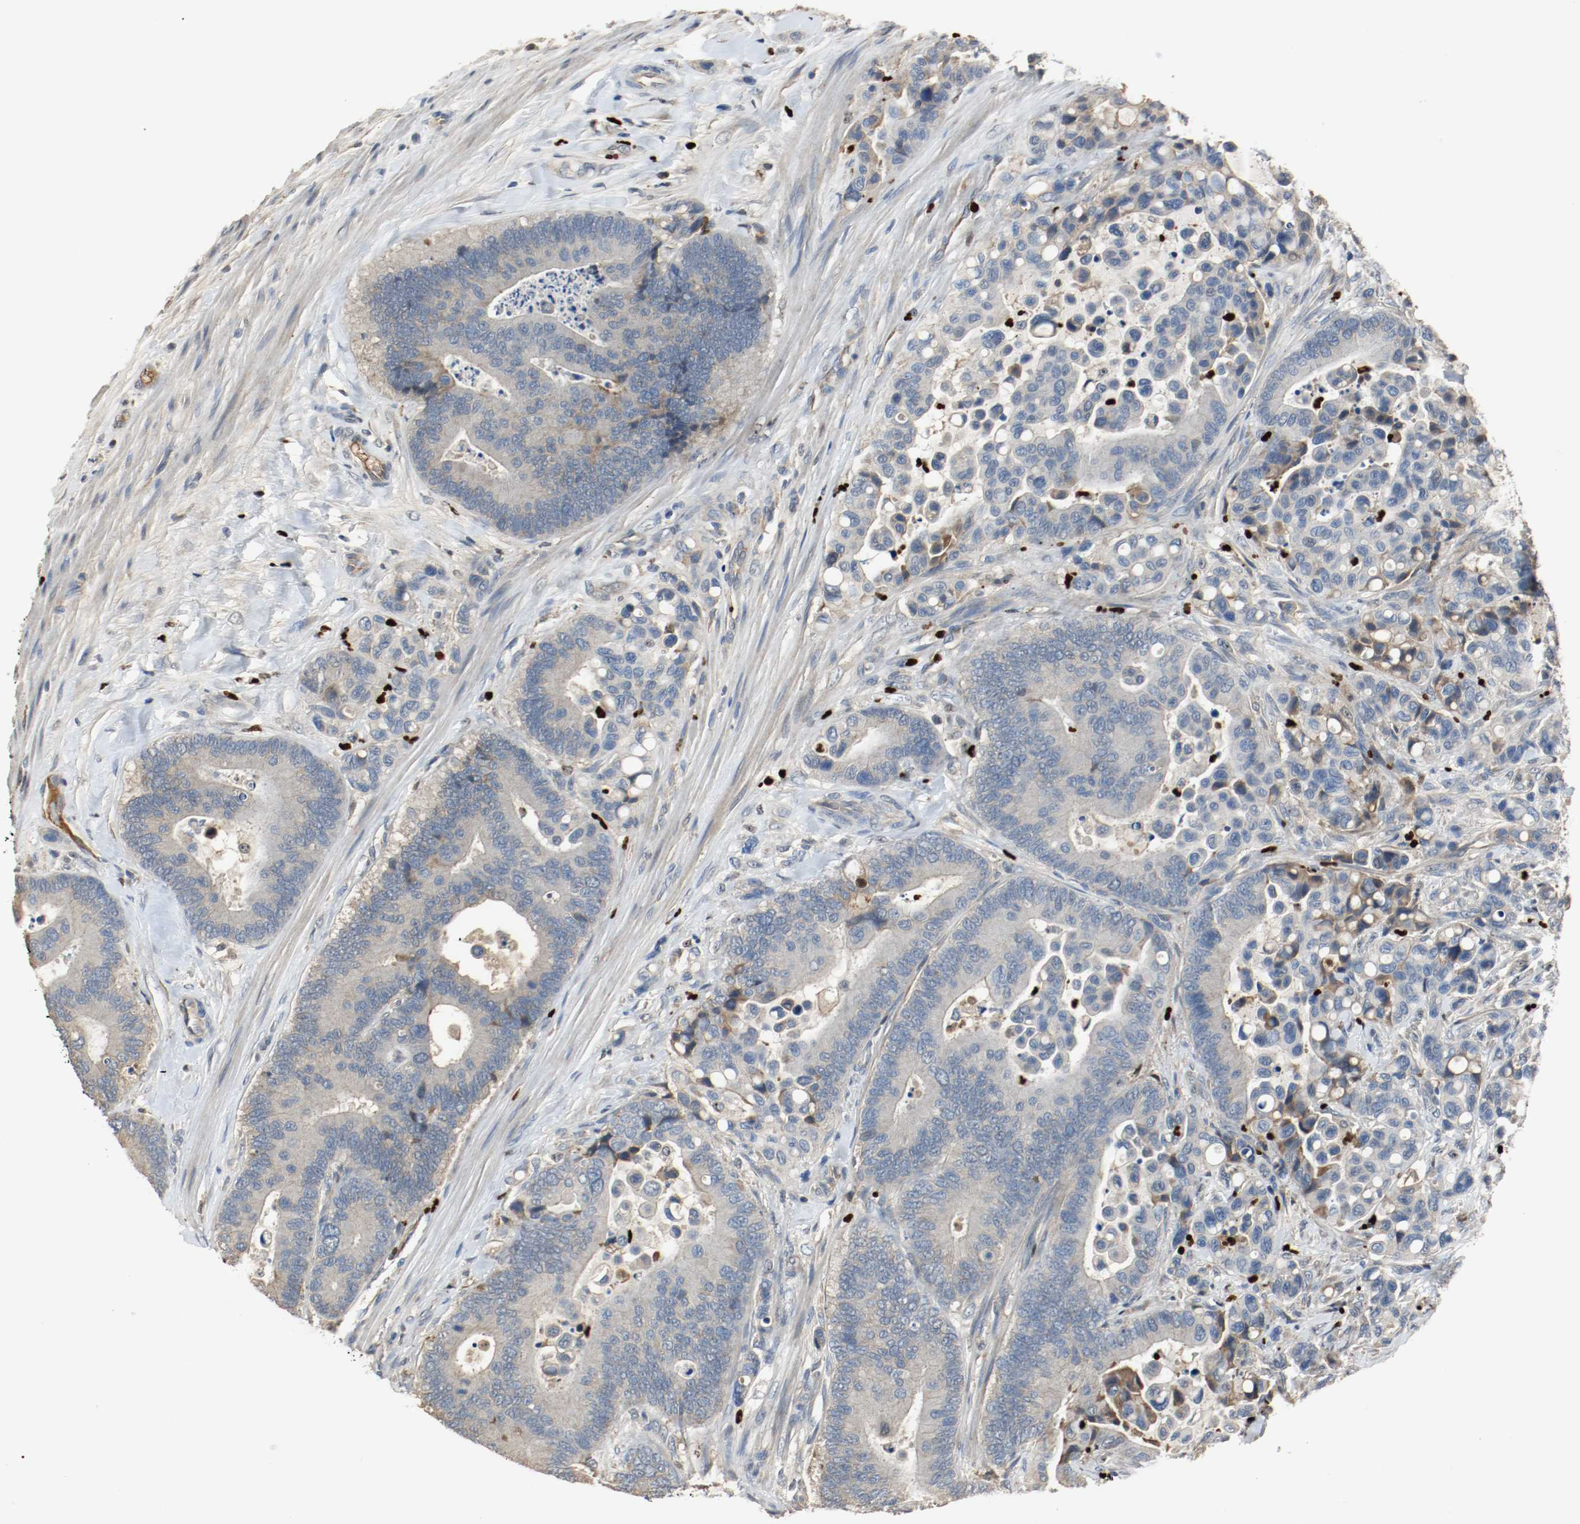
{"staining": {"intensity": "weak", "quantity": "<25%", "location": "cytoplasmic/membranous"}, "tissue": "colorectal cancer", "cell_type": "Tumor cells", "image_type": "cancer", "snomed": [{"axis": "morphology", "description": "Normal tissue, NOS"}, {"axis": "morphology", "description": "Adenocarcinoma, NOS"}, {"axis": "topography", "description": "Colon"}], "caption": "The image demonstrates no staining of tumor cells in colorectal cancer (adenocarcinoma).", "gene": "BLK", "patient": {"sex": "male", "age": 82}}